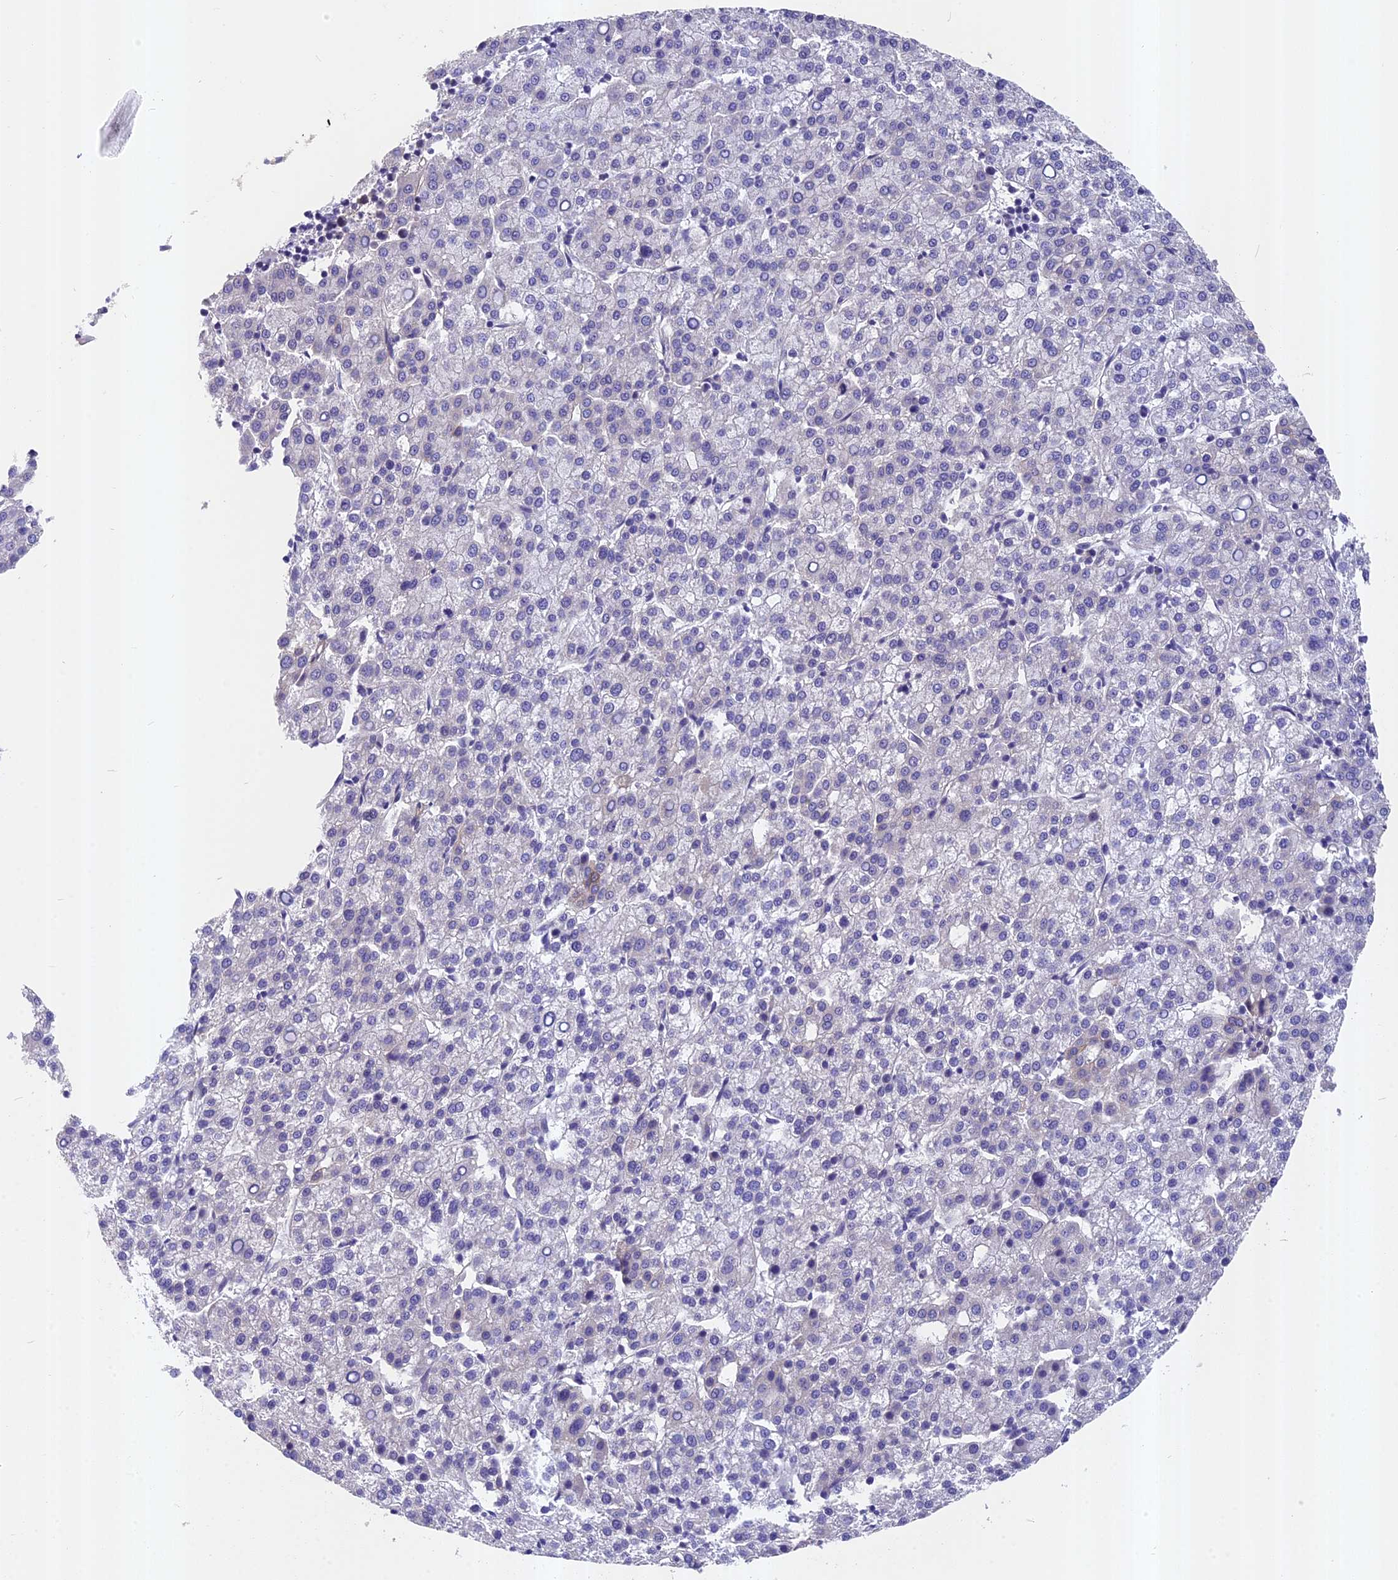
{"staining": {"intensity": "negative", "quantity": "none", "location": "none"}, "tissue": "liver cancer", "cell_type": "Tumor cells", "image_type": "cancer", "snomed": [{"axis": "morphology", "description": "Carcinoma, Hepatocellular, NOS"}, {"axis": "topography", "description": "Liver"}], "caption": "Micrograph shows no significant protein staining in tumor cells of liver hepatocellular carcinoma.", "gene": "ANKRD34B", "patient": {"sex": "female", "age": 58}}